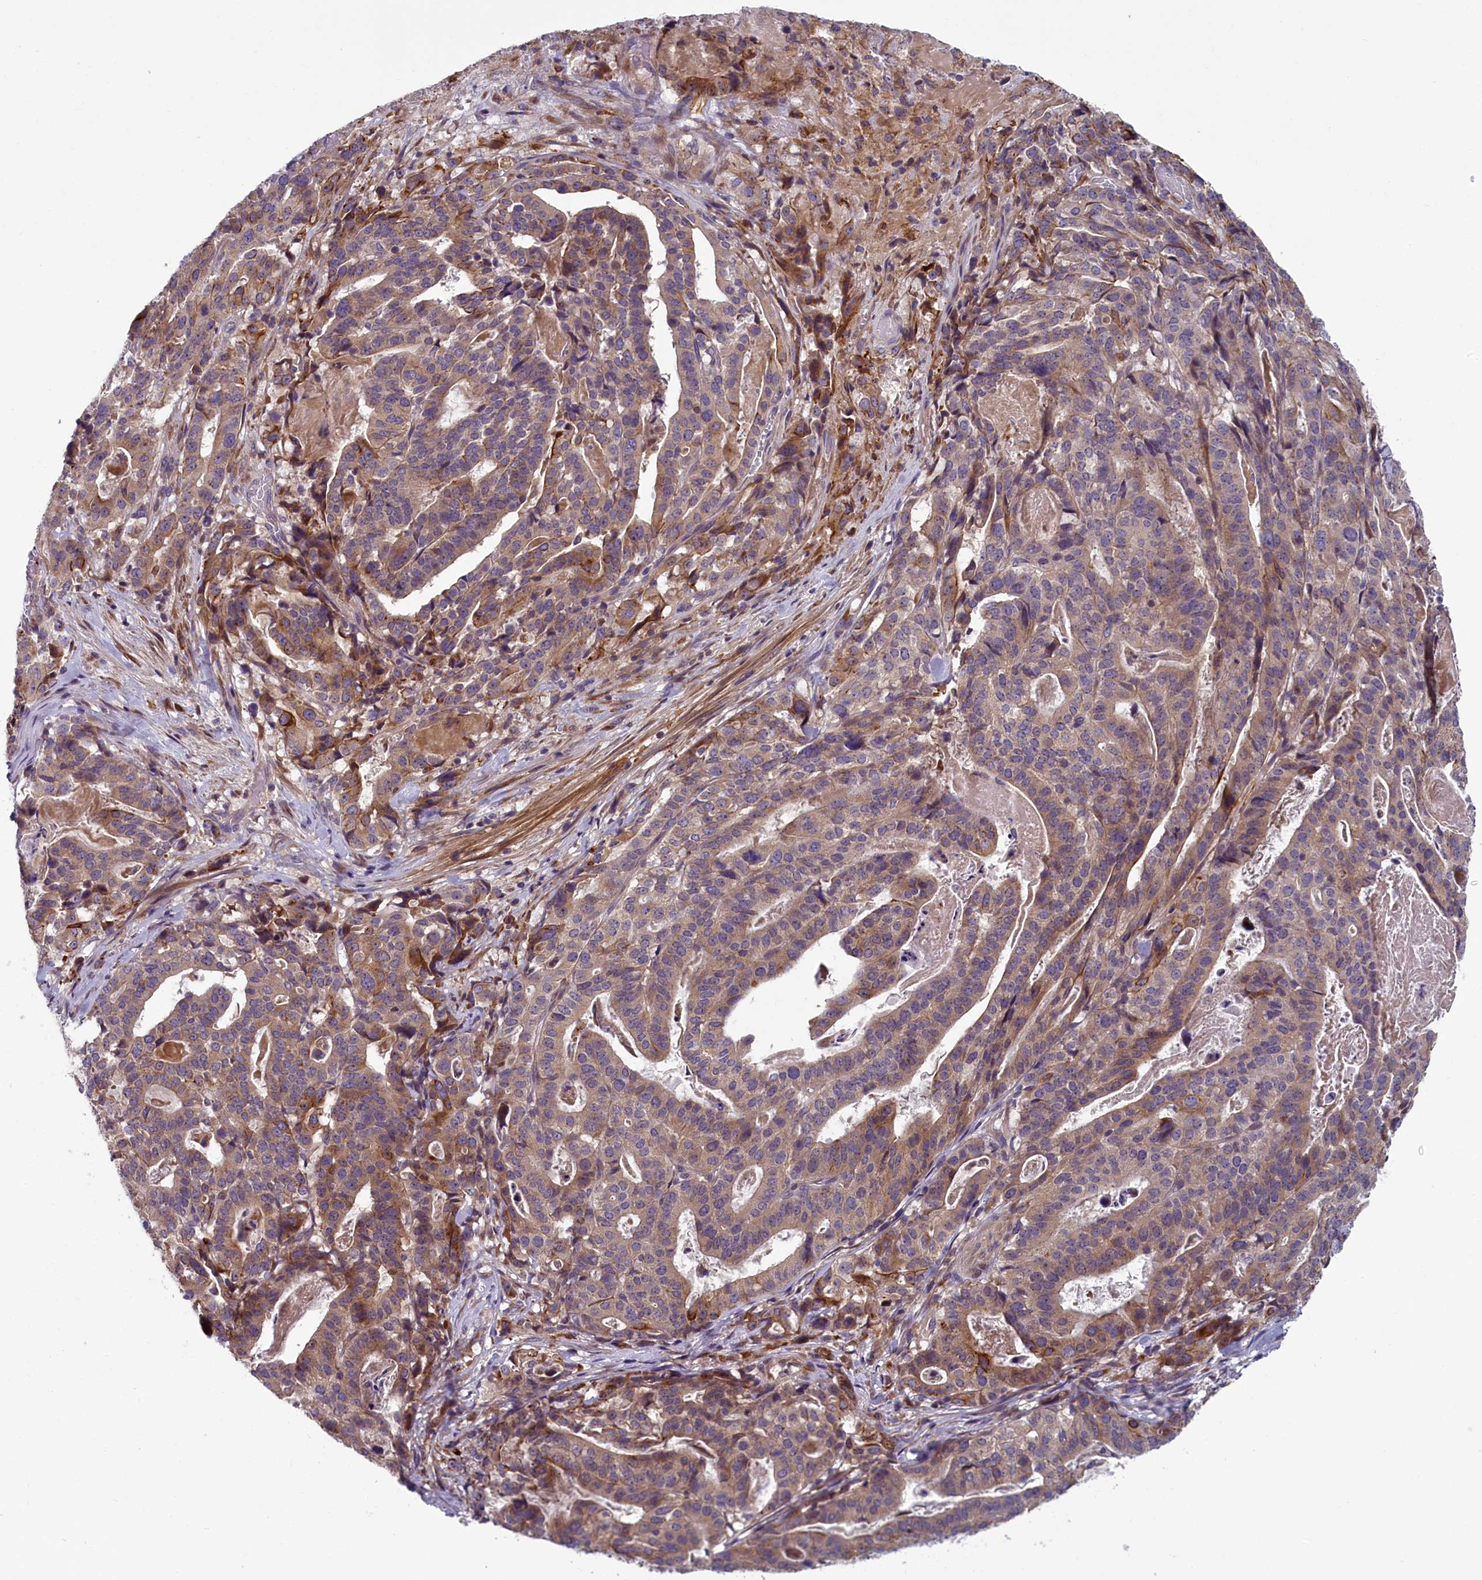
{"staining": {"intensity": "moderate", "quantity": "25%-75%", "location": "cytoplasmic/membranous"}, "tissue": "stomach cancer", "cell_type": "Tumor cells", "image_type": "cancer", "snomed": [{"axis": "morphology", "description": "Adenocarcinoma, NOS"}, {"axis": "topography", "description": "Stomach"}], "caption": "The immunohistochemical stain highlights moderate cytoplasmic/membranous staining in tumor cells of stomach adenocarcinoma tissue. (IHC, brightfield microscopy, high magnification).", "gene": "ANKRD39", "patient": {"sex": "male", "age": 48}}